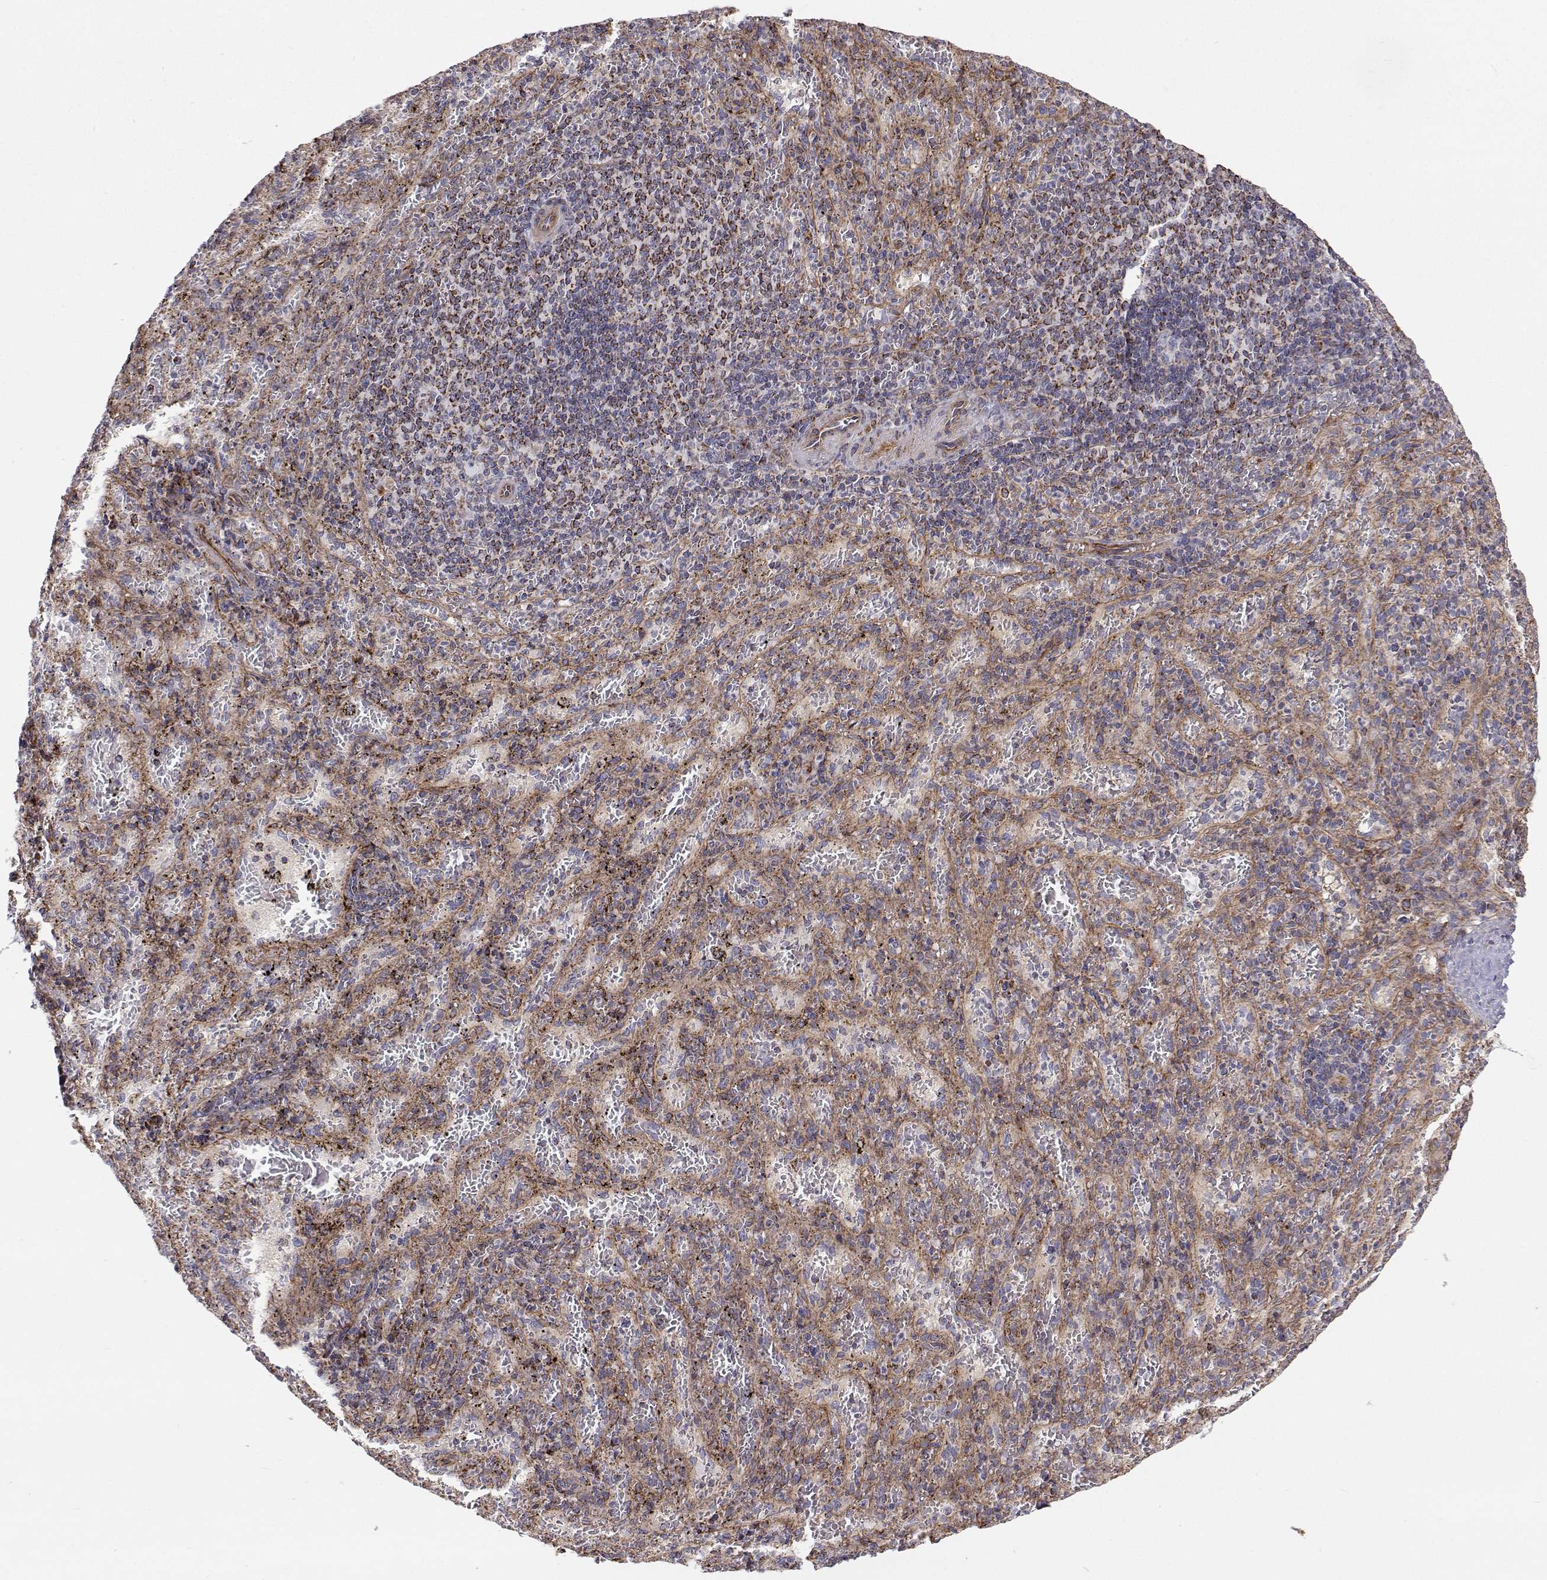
{"staining": {"intensity": "negative", "quantity": "none", "location": "none"}, "tissue": "spleen", "cell_type": "Cells in red pulp", "image_type": "normal", "snomed": [{"axis": "morphology", "description": "Normal tissue, NOS"}, {"axis": "topography", "description": "Spleen"}], "caption": "A micrograph of spleen stained for a protein shows no brown staining in cells in red pulp. (DAB (3,3'-diaminobenzidine) immunohistochemistry, high magnification).", "gene": "SPICE1", "patient": {"sex": "male", "age": 57}}